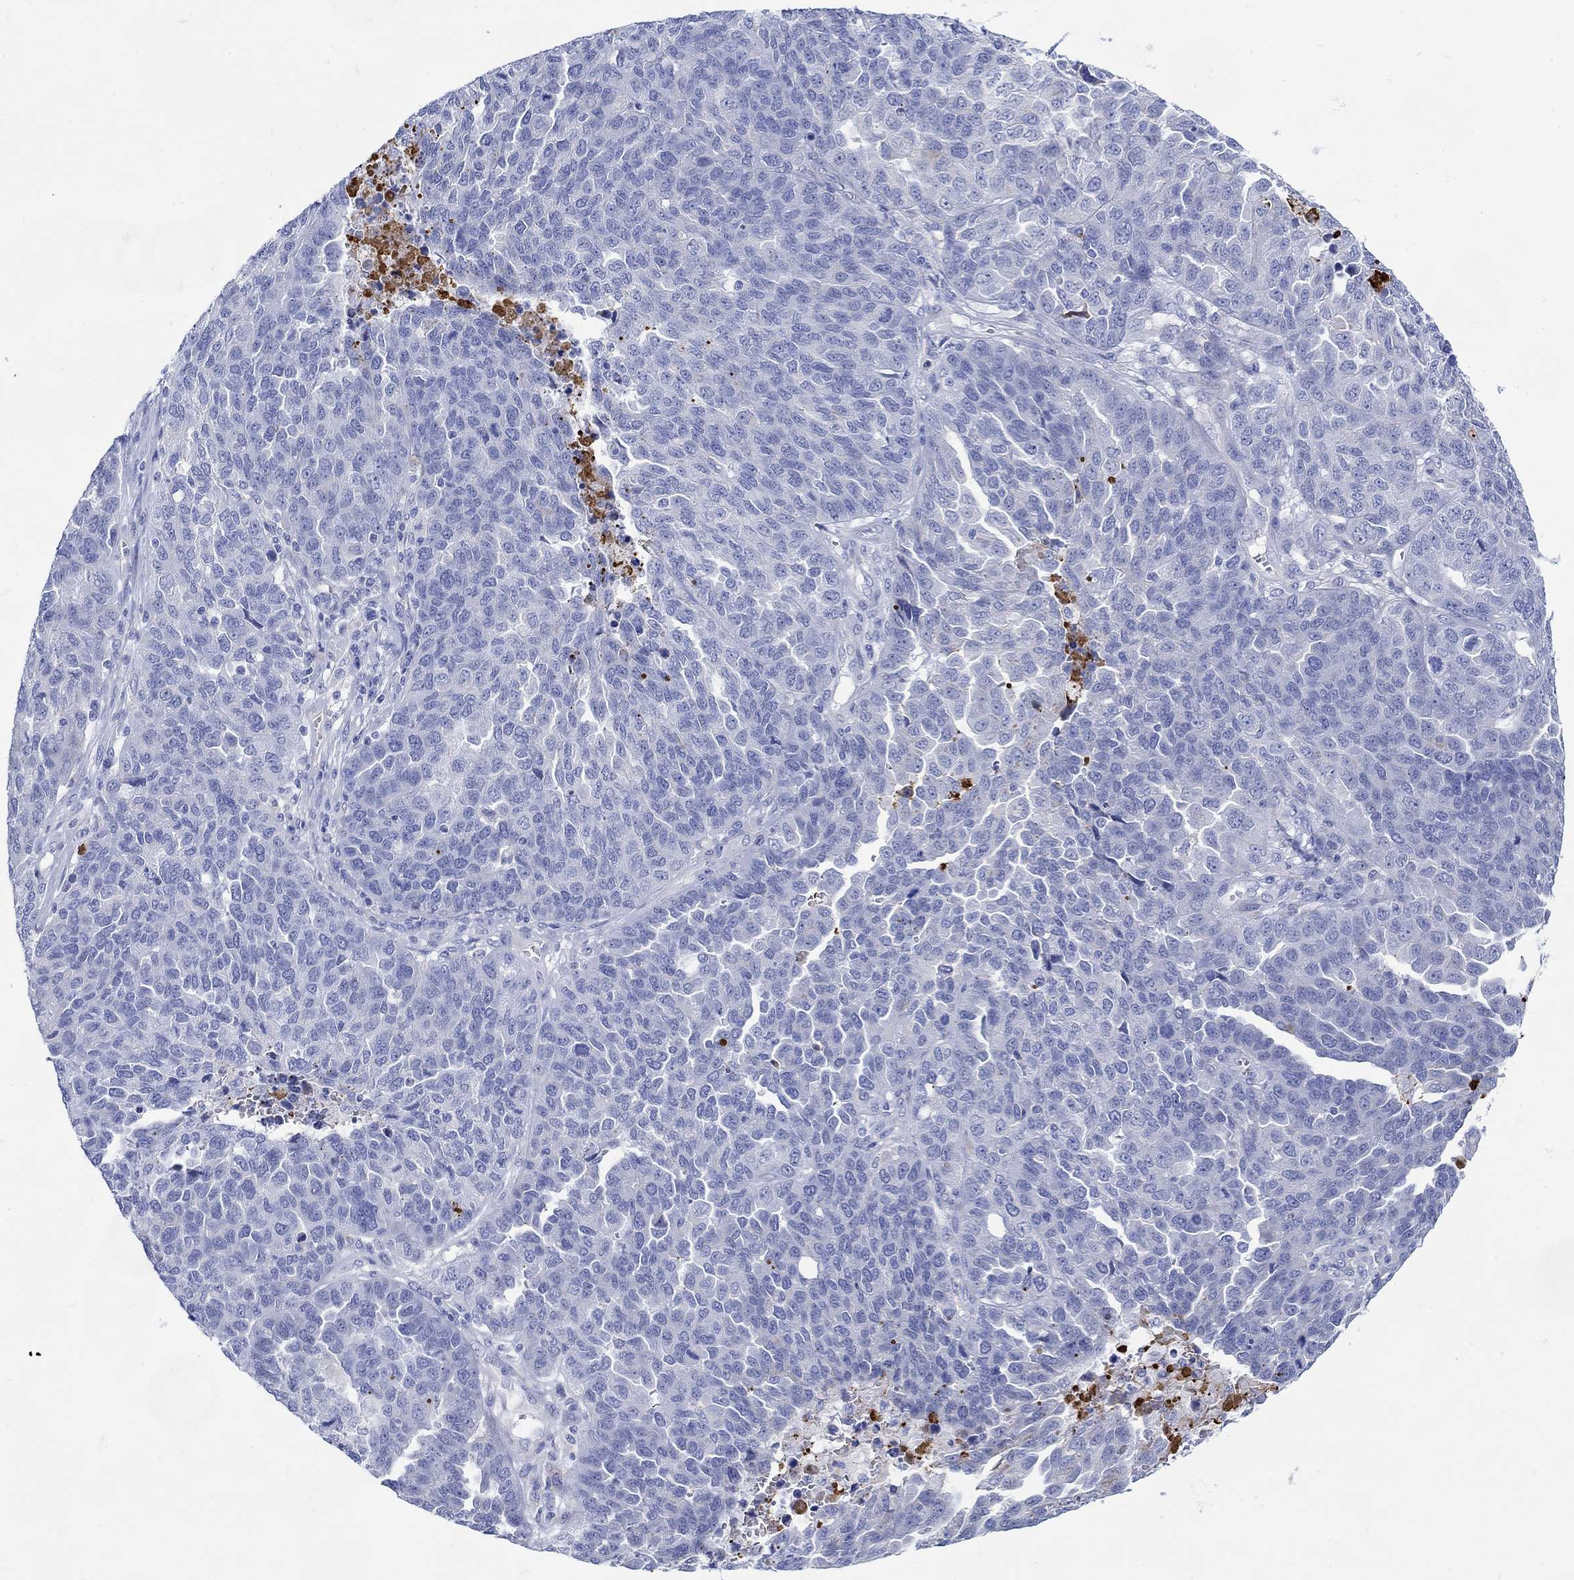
{"staining": {"intensity": "negative", "quantity": "none", "location": "none"}, "tissue": "ovarian cancer", "cell_type": "Tumor cells", "image_type": "cancer", "snomed": [{"axis": "morphology", "description": "Cystadenocarcinoma, serous, NOS"}, {"axis": "topography", "description": "Ovary"}], "caption": "This micrograph is of ovarian serous cystadenocarcinoma stained with immunohistochemistry to label a protein in brown with the nuclei are counter-stained blue. There is no staining in tumor cells.", "gene": "ANKMY1", "patient": {"sex": "female", "age": 87}}